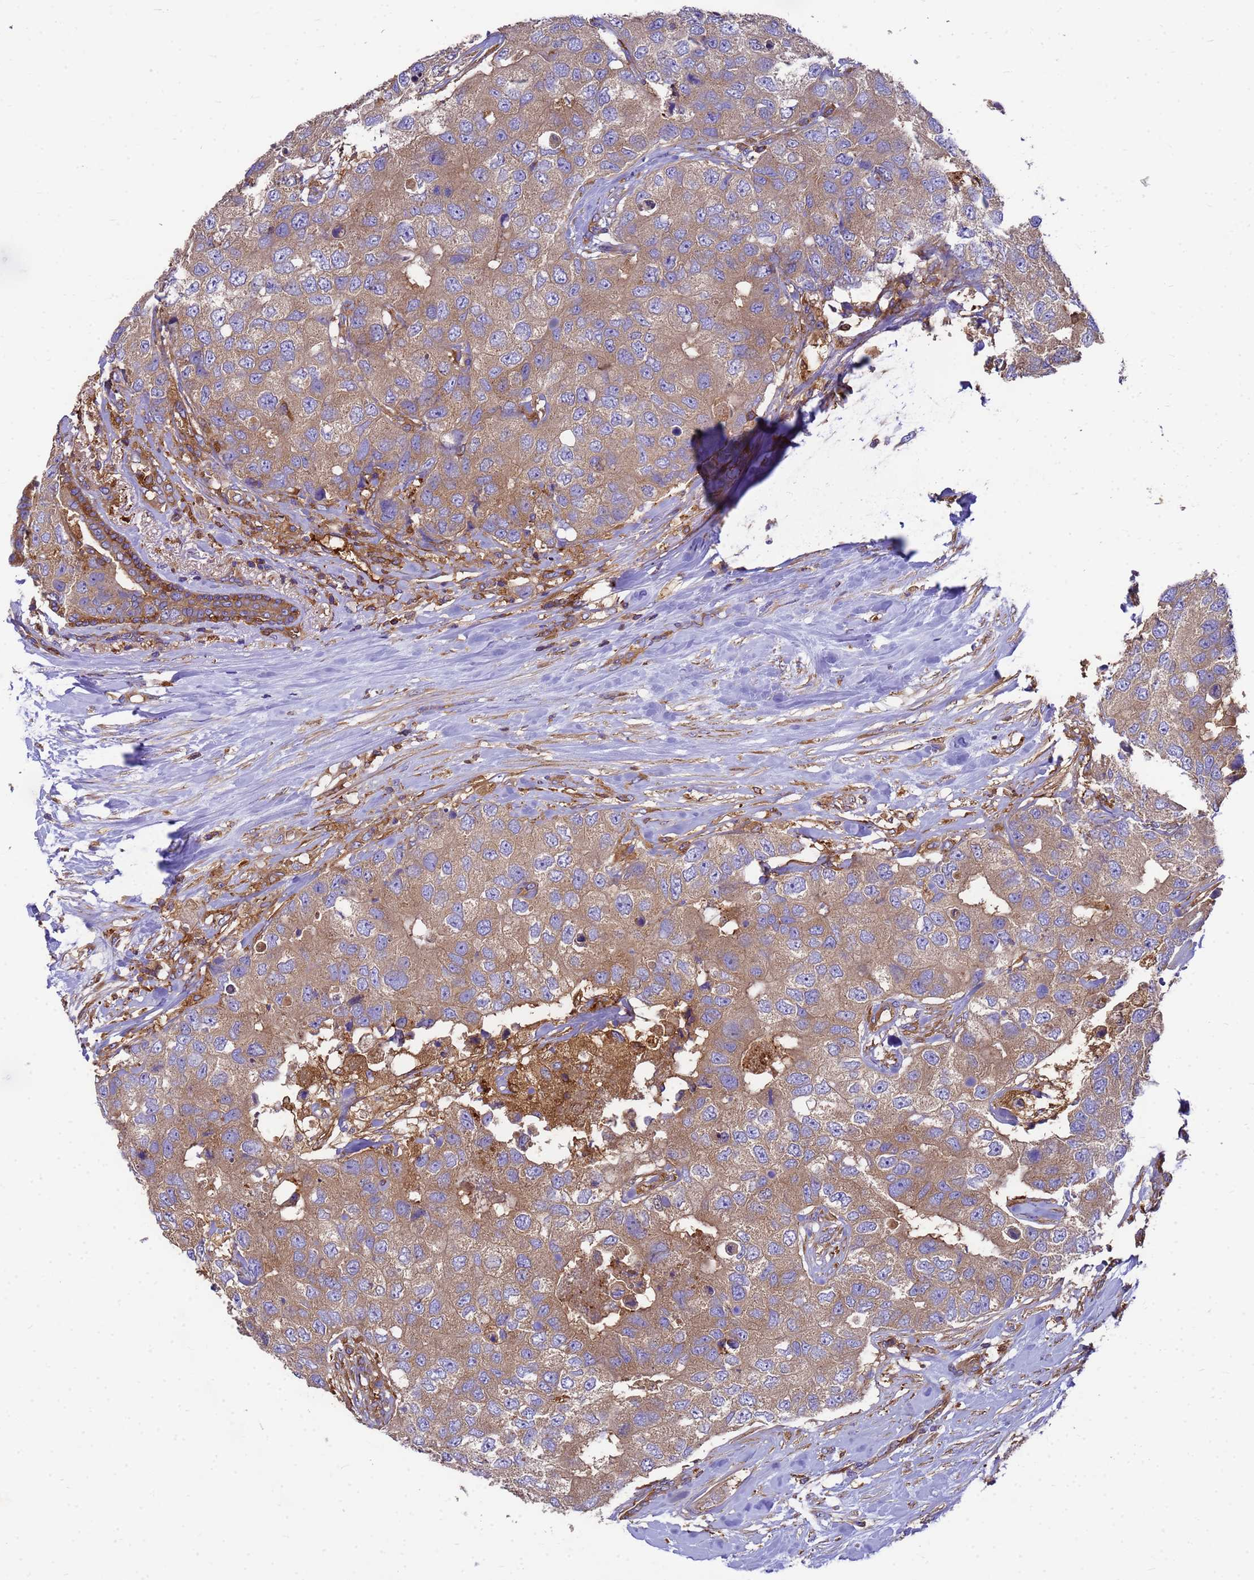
{"staining": {"intensity": "moderate", "quantity": ">75%", "location": "cytoplasmic/membranous"}, "tissue": "breast cancer", "cell_type": "Tumor cells", "image_type": "cancer", "snomed": [{"axis": "morphology", "description": "Duct carcinoma"}, {"axis": "topography", "description": "Breast"}], "caption": "Protein analysis of breast invasive ductal carcinoma tissue reveals moderate cytoplasmic/membranous positivity in approximately >75% of tumor cells.", "gene": "ZNF235", "patient": {"sex": "female", "age": 62}}